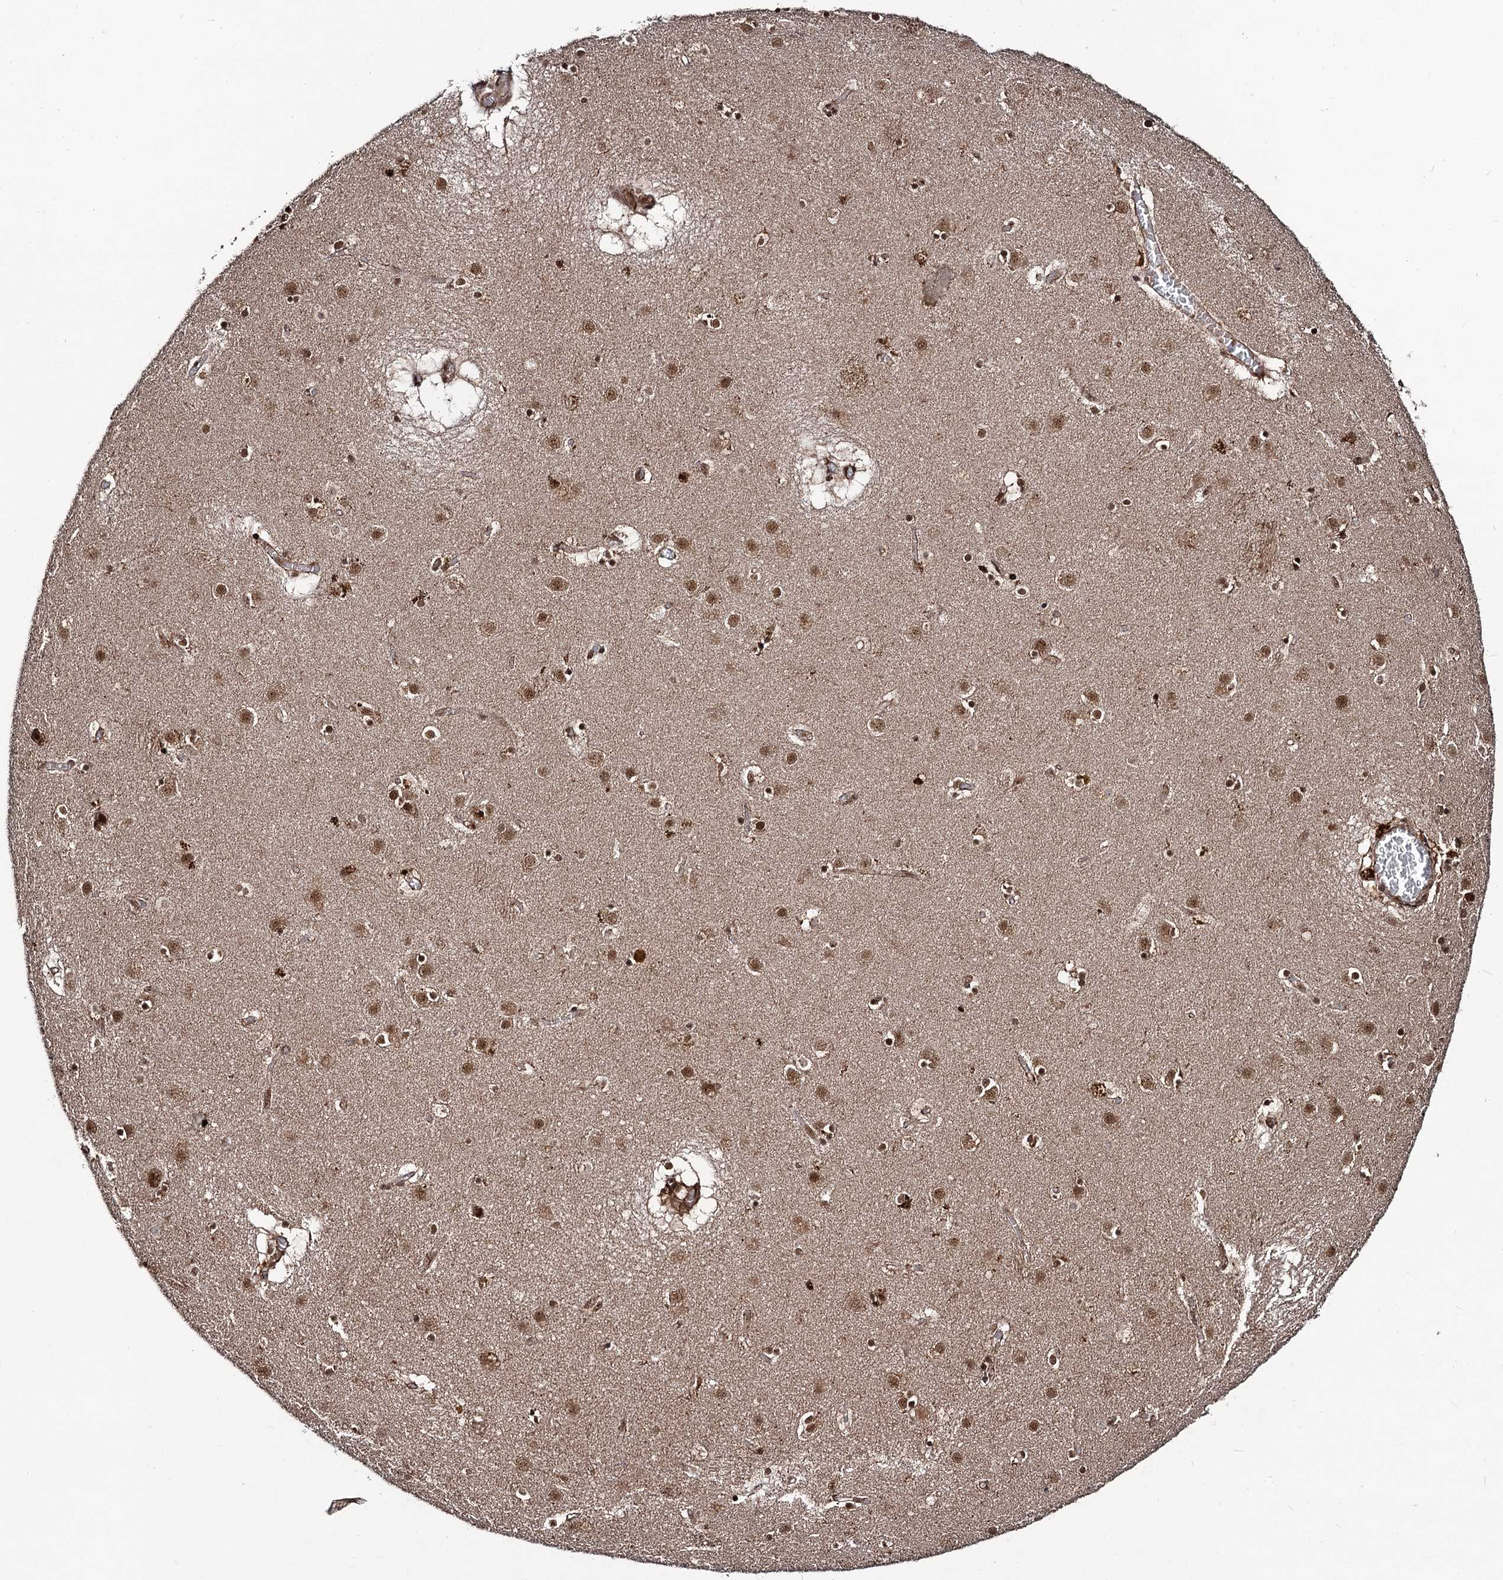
{"staining": {"intensity": "moderate", "quantity": ">75%", "location": "cytoplasmic/membranous,nuclear"}, "tissue": "caudate", "cell_type": "Glial cells", "image_type": "normal", "snomed": [{"axis": "morphology", "description": "Normal tissue, NOS"}, {"axis": "topography", "description": "Lateral ventricle wall"}], "caption": "Protein staining by IHC exhibits moderate cytoplasmic/membranous,nuclear staining in approximately >75% of glial cells in benign caudate.", "gene": "SFSWAP", "patient": {"sex": "male", "age": 70}}